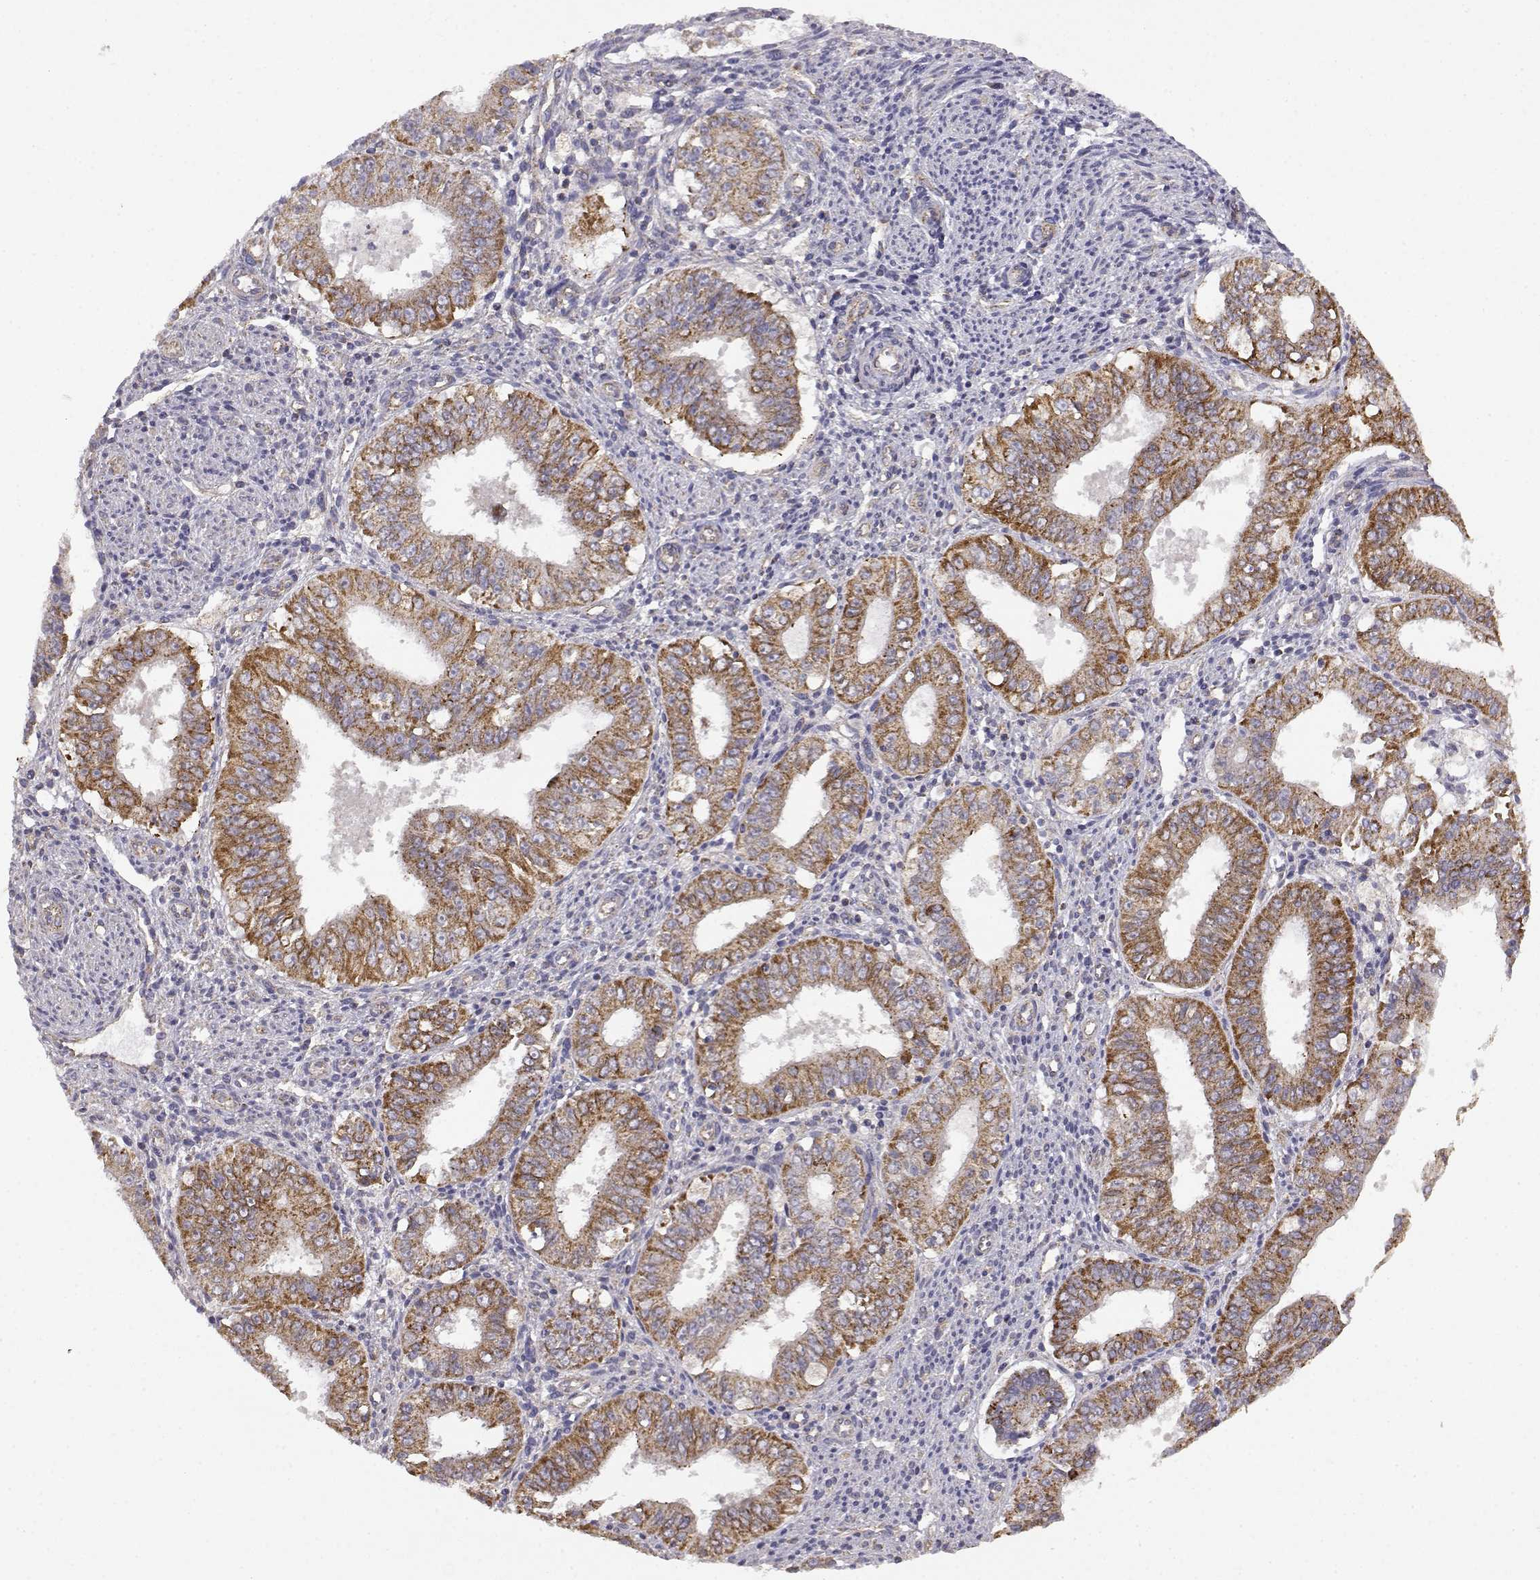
{"staining": {"intensity": "moderate", "quantity": "25%-75%", "location": "cytoplasmic/membranous"}, "tissue": "ovarian cancer", "cell_type": "Tumor cells", "image_type": "cancer", "snomed": [{"axis": "morphology", "description": "Carcinoma, endometroid"}, {"axis": "topography", "description": "Ovary"}], "caption": "Ovarian cancer (endometroid carcinoma) stained for a protein exhibits moderate cytoplasmic/membranous positivity in tumor cells. (DAB IHC, brown staining for protein, blue staining for nuclei).", "gene": "DDC", "patient": {"sex": "female", "age": 42}}